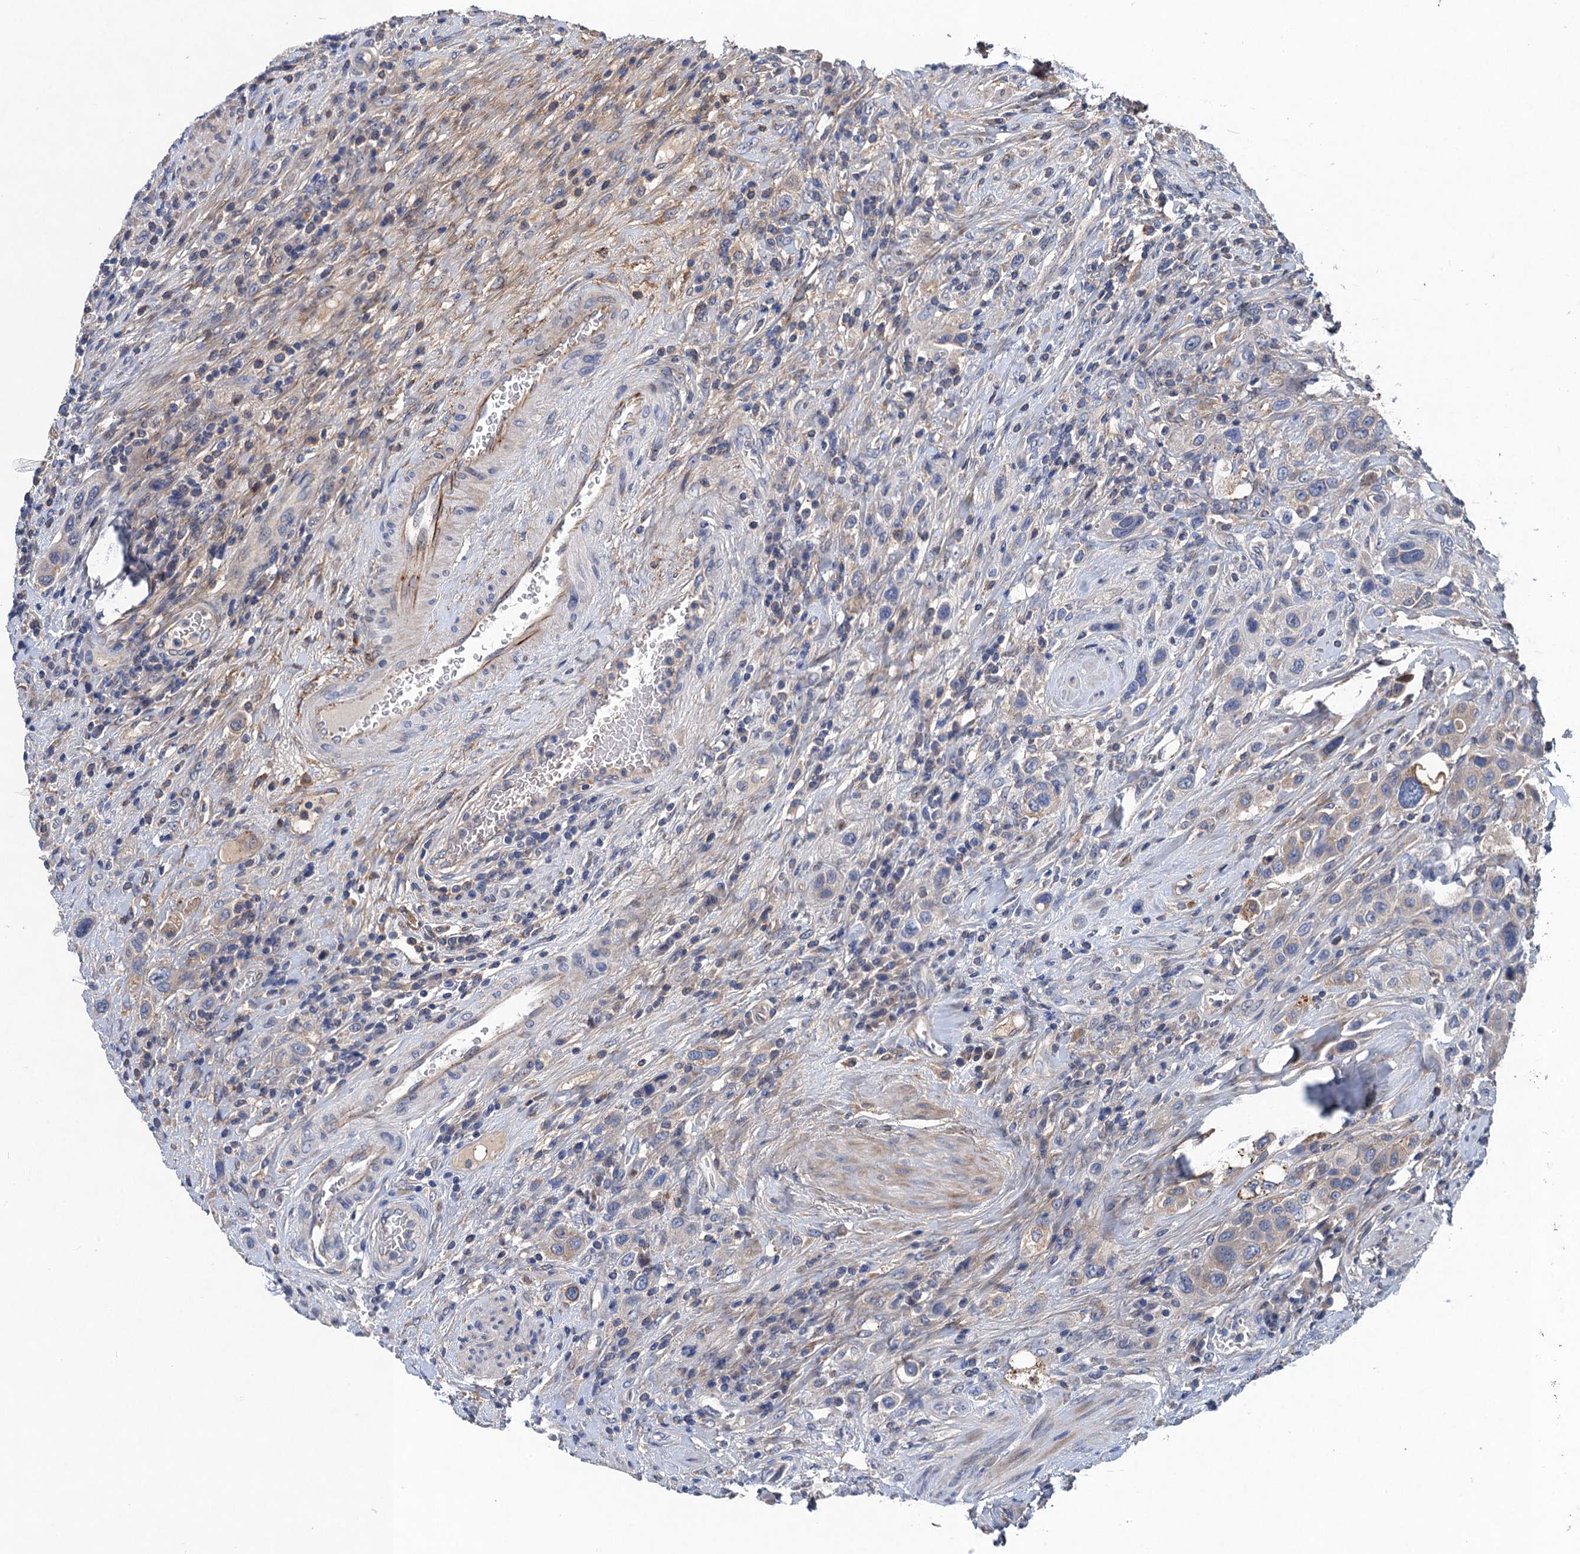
{"staining": {"intensity": "negative", "quantity": "none", "location": "none"}, "tissue": "urothelial cancer", "cell_type": "Tumor cells", "image_type": "cancer", "snomed": [{"axis": "morphology", "description": "Urothelial carcinoma, High grade"}, {"axis": "topography", "description": "Urinary bladder"}], "caption": "This is an immunohistochemistry (IHC) image of urothelial cancer. There is no expression in tumor cells.", "gene": "TRAF7", "patient": {"sex": "male", "age": 50}}